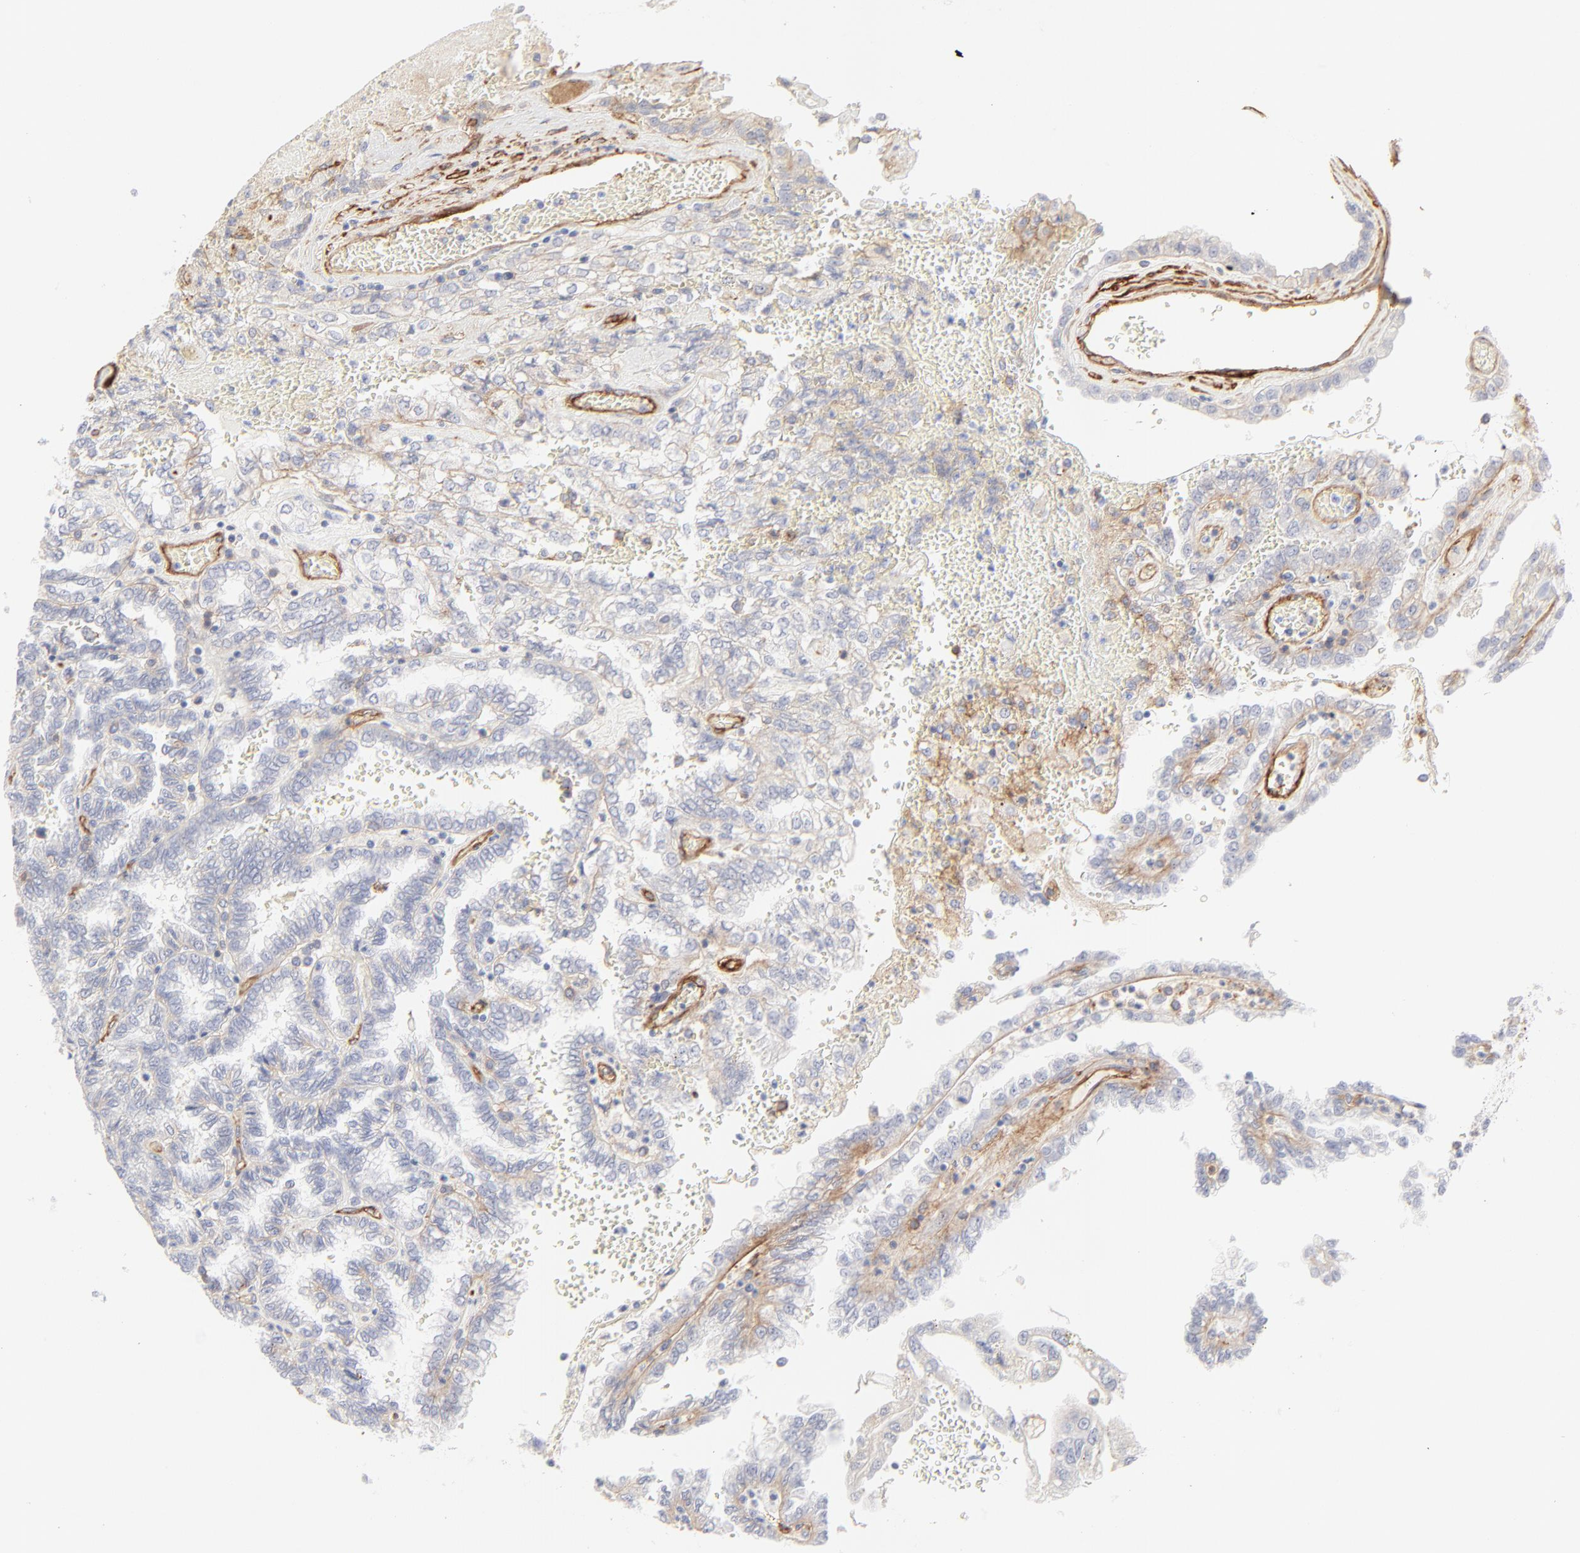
{"staining": {"intensity": "negative", "quantity": "none", "location": "none"}, "tissue": "renal cancer", "cell_type": "Tumor cells", "image_type": "cancer", "snomed": [{"axis": "morphology", "description": "Inflammation, NOS"}, {"axis": "morphology", "description": "Adenocarcinoma, NOS"}, {"axis": "topography", "description": "Kidney"}], "caption": "Human renal cancer stained for a protein using IHC shows no staining in tumor cells.", "gene": "ITGA5", "patient": {"sex": "male", "age": 68}}